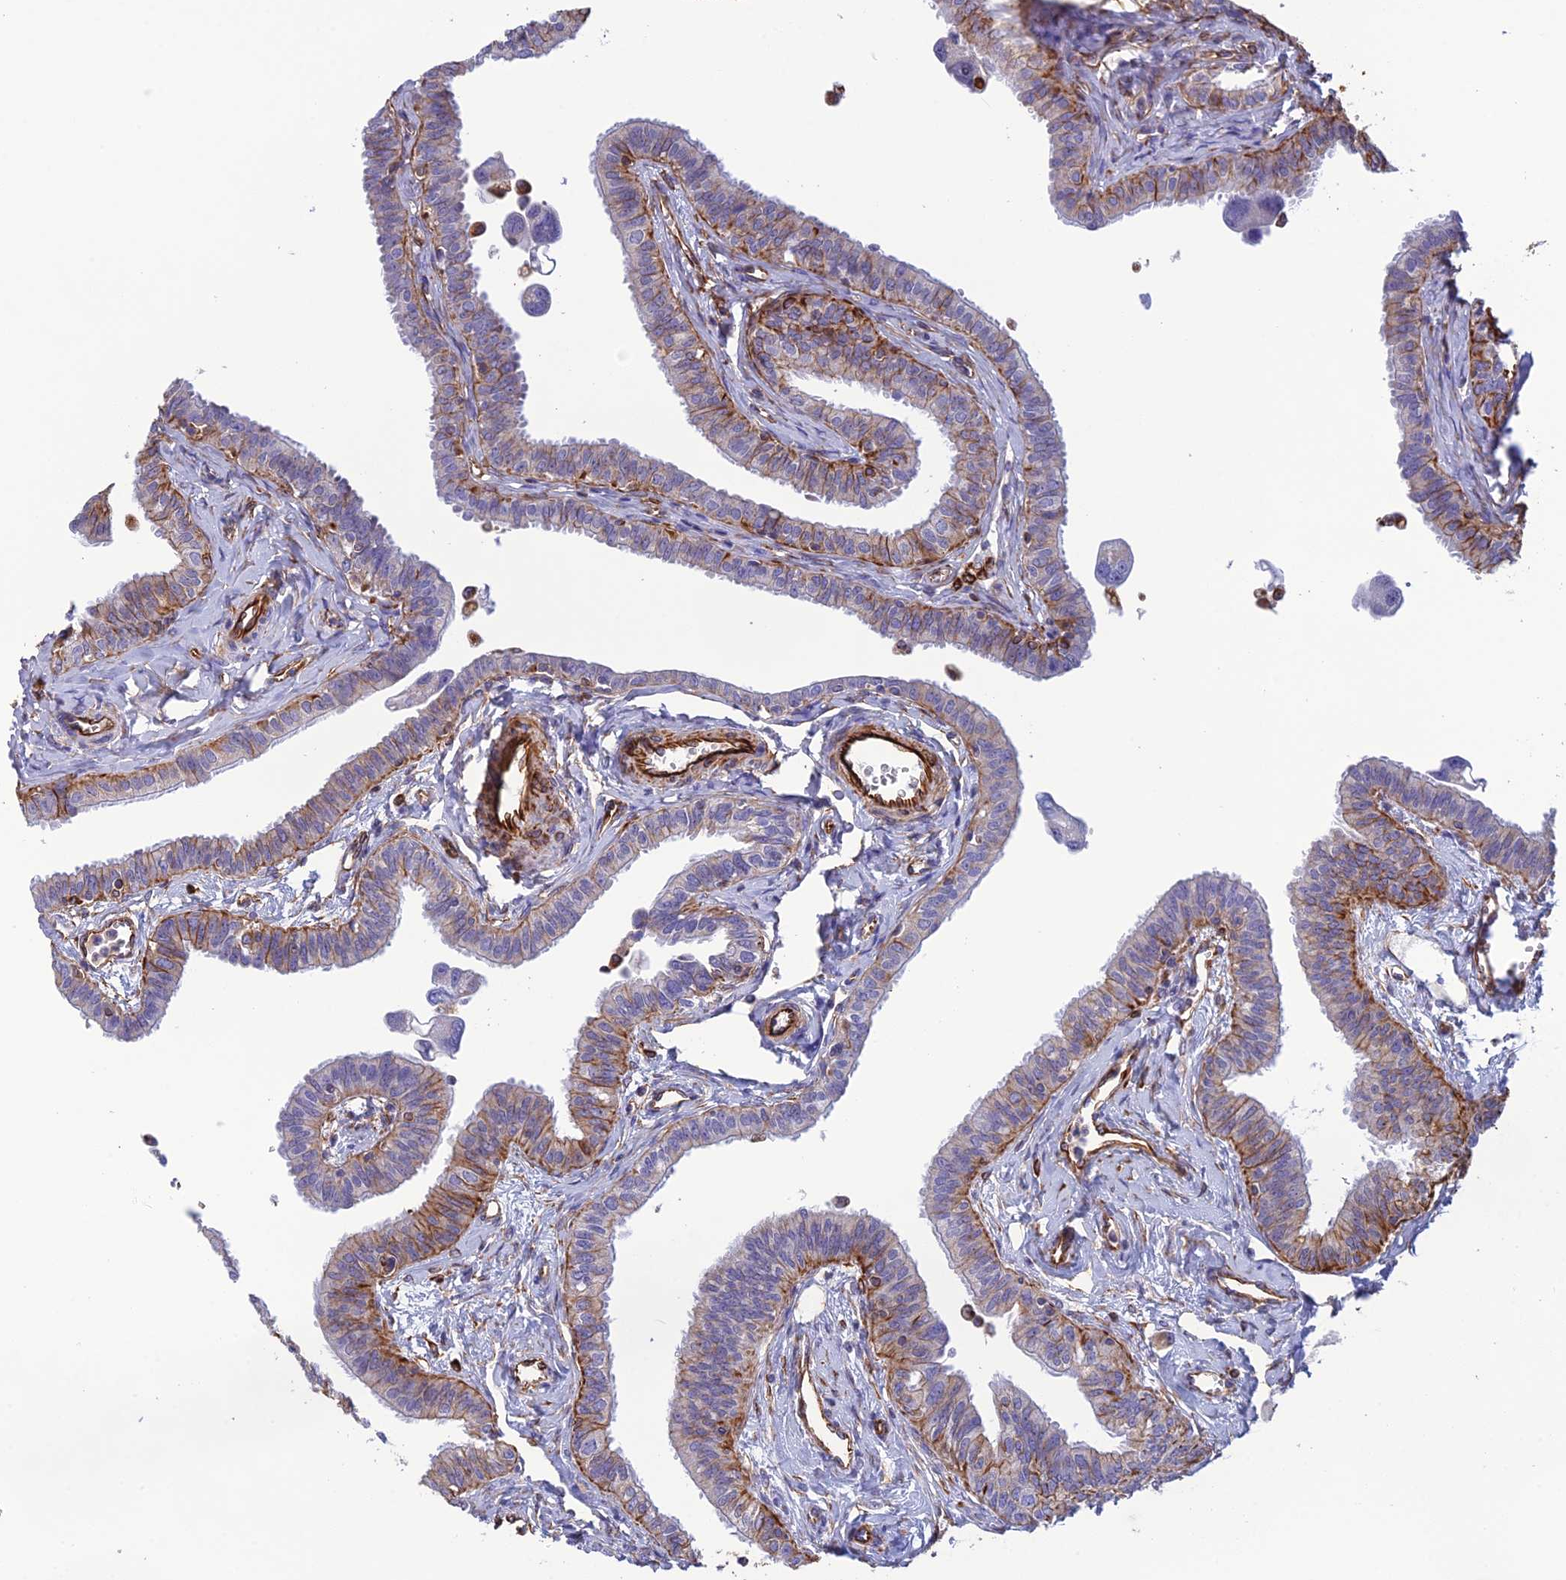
{"staining": {"intensity": "moderate", "quantity": "25%-75%", "location": "cytoplasmic/membranous"}, "tissue": "fallopian tube", "cell_type": "Glandular cells", "image_type": "normal", "snomed": [{"axis": "morphology", "description": "Normal tissue, NOS"}, {"axis": "morphology", "description": "Carcinoma, NOS"}, {"axis": "topography", "description": "Fallopian tube"}, {"axis": "topography", "description": "Ovary"}], "caption": "Moderate cytoplasmic/membranous positivity for a protein is seen in about 25%-75% of glandular cells of normal fallopian tube using IHC.", "gene": "FBXL20", "patient": {"sex": "female", "age": 59}}